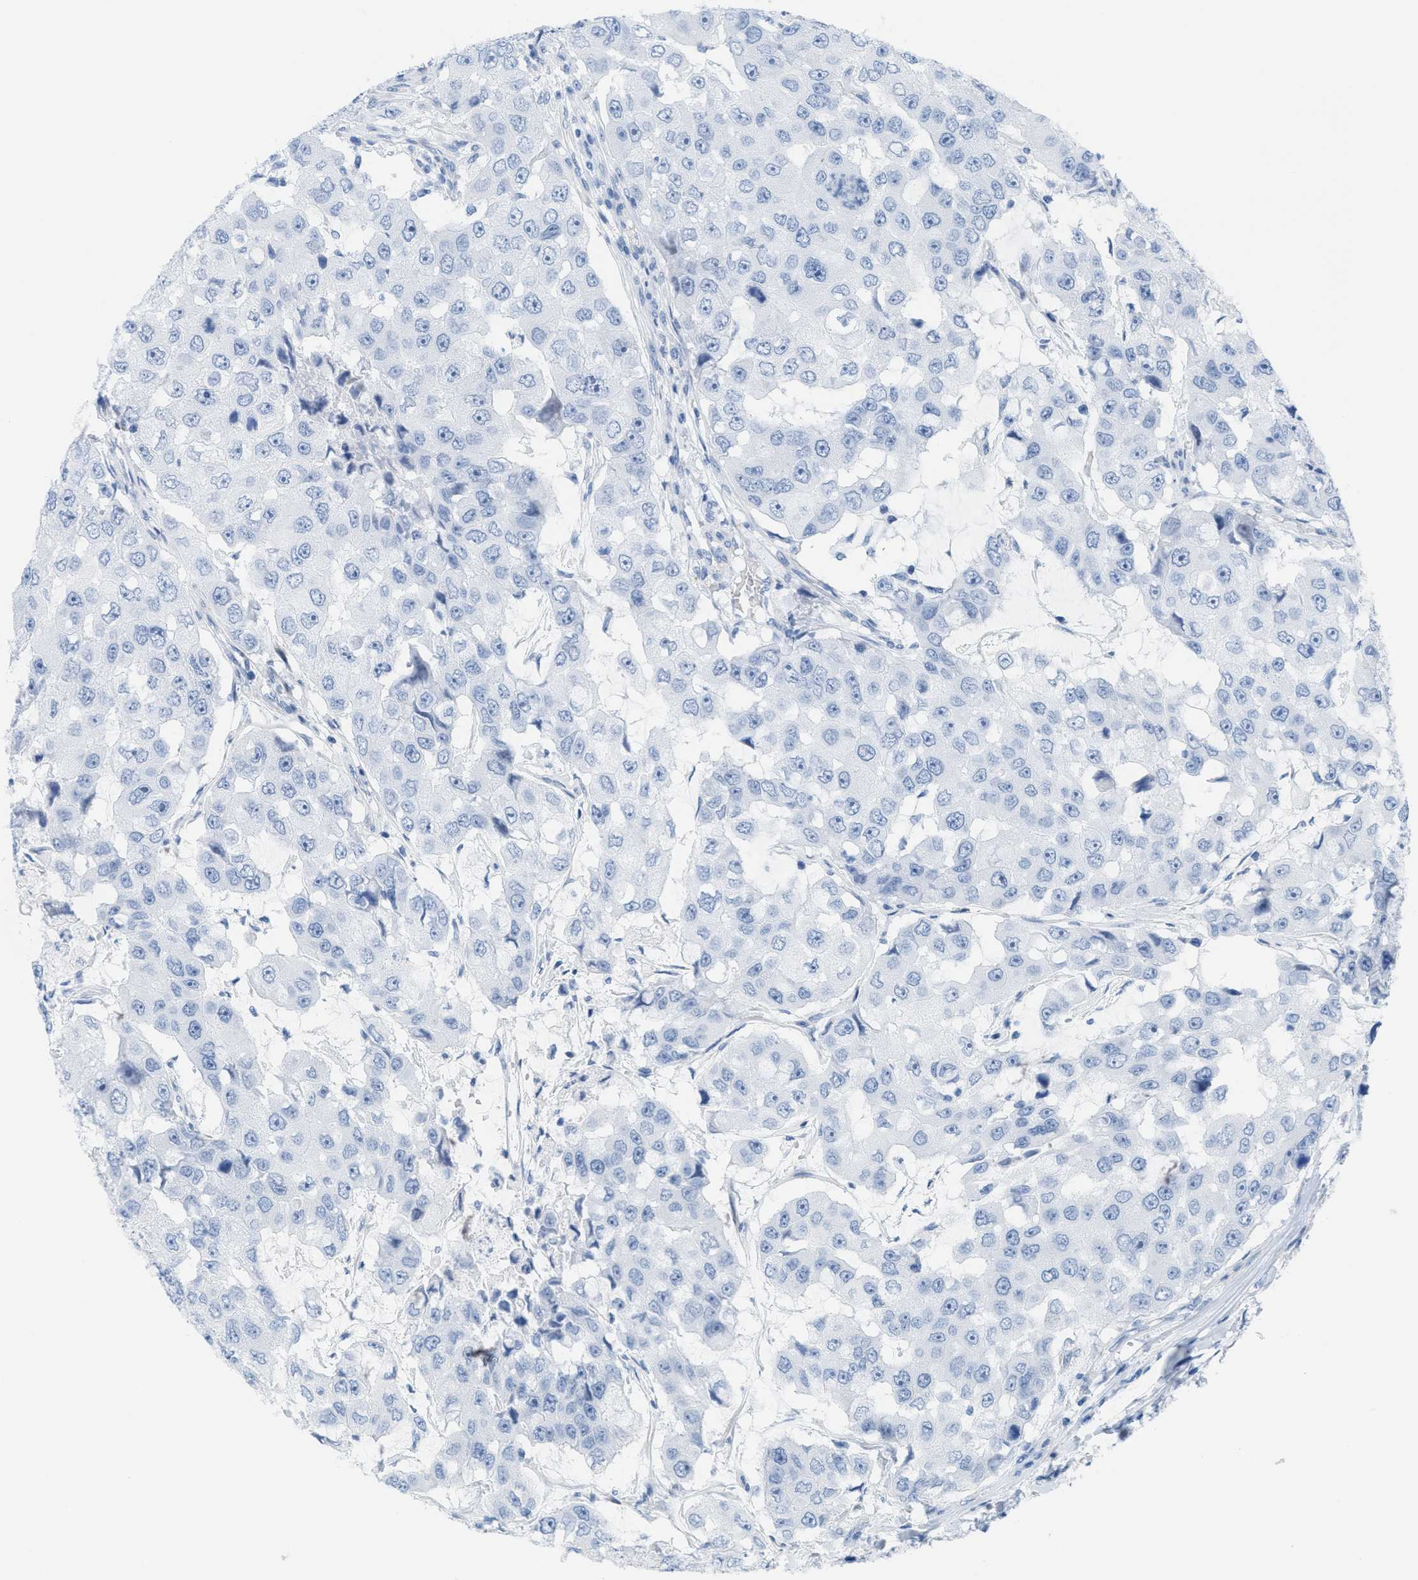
{"staining": {"intensity": "negative", "quantity": "none", "location": "none"}, "tissue": "breast cancer", "cell_type": "Tumor cells", "image_type": "cancer", "snomed": [{"axis": "morphology", "description": "Duct carcinoma"}, {"axis": "topography", "description": "Breast"}], "caption": "High power microscopy micrograph of an immunohistochemistry histopathology image of breast cancer (intraductal carcinoma), revealing no significant positivity in tumor cells.", "gene": "SLC12A1", "patient": {"sex": "female", "age": 27}}